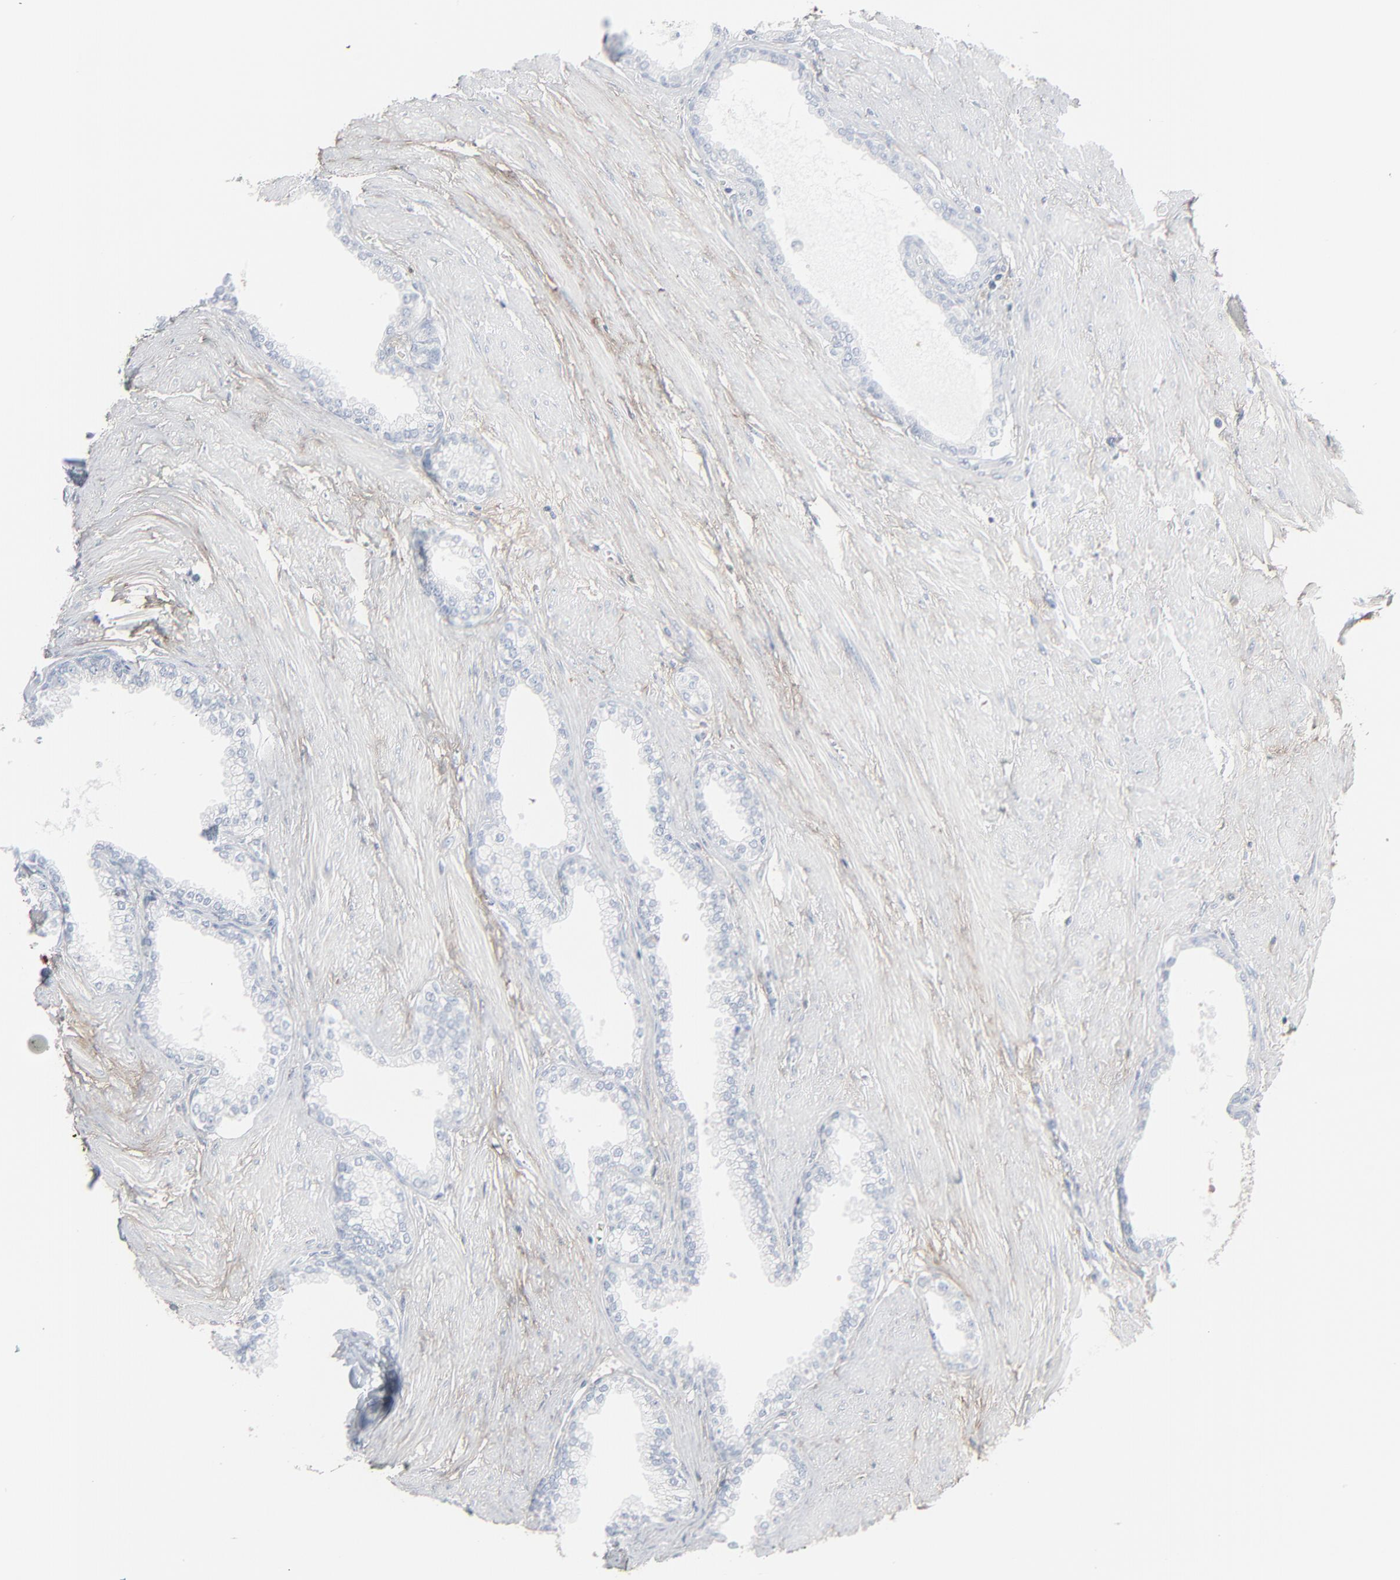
{"staining": {"intensity": "negative", "quantity": "none", "location": "none"}, "tissue": "prostate", "cell_type": "Glandular cells", "image_type": "normal", "snomed": [{"axis": "morphology", "description": "Normal tissue, NOS"}, {"axis": "topography", "description": "Prostate"}], "caption": "DAB immunohistochemical staining of benign prostate shows no significant staining in glandular cells. (Immunohistochemistry (ihc), brightfield microscopy, high magnification).", "gene": "BGN", "patient": {"sex": "male", "age": 64}}